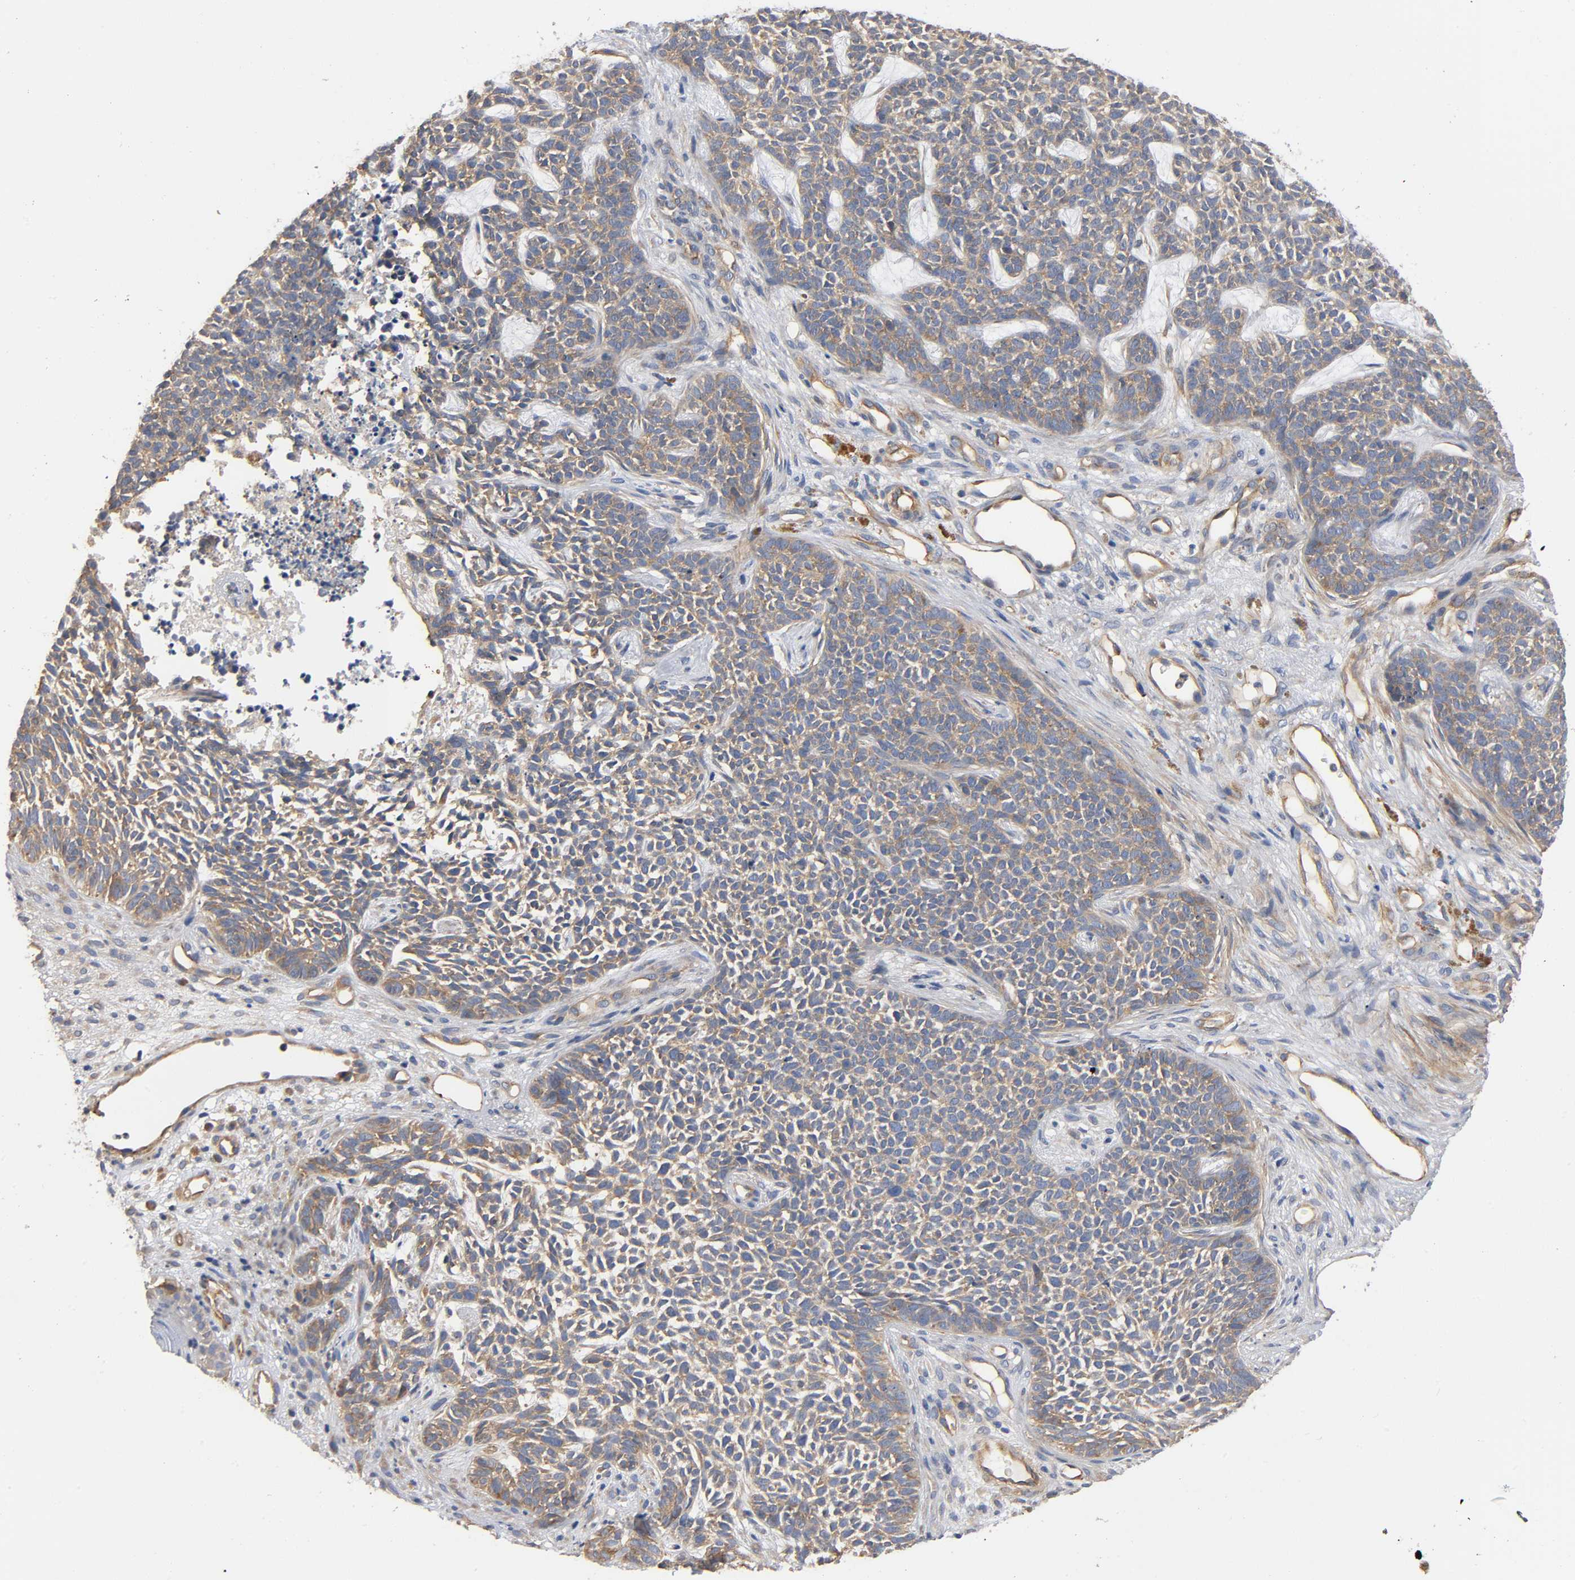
{"staining": {"intensity": "weak", "quantity": ">75%", "location": "cytoplasmic/membranous"}, "tissue": "skin cancer", "cell_type": "Tumor cells", "image_type": "cancer", "snomed": [{"axis": "morphology", "description": "Basal cell carcinoma"}, {"axis": "topography", "description": "Skin"}], "caption": "High-power microscopy captured an immunohistochemistry histopathology image of basal cell carcinoma (skin), revealing weak cytoplasmic/membranous expression in about >75% of tumor cells.", "gene": "MARS1", "patient": {"sex": "female", "age": 84}}